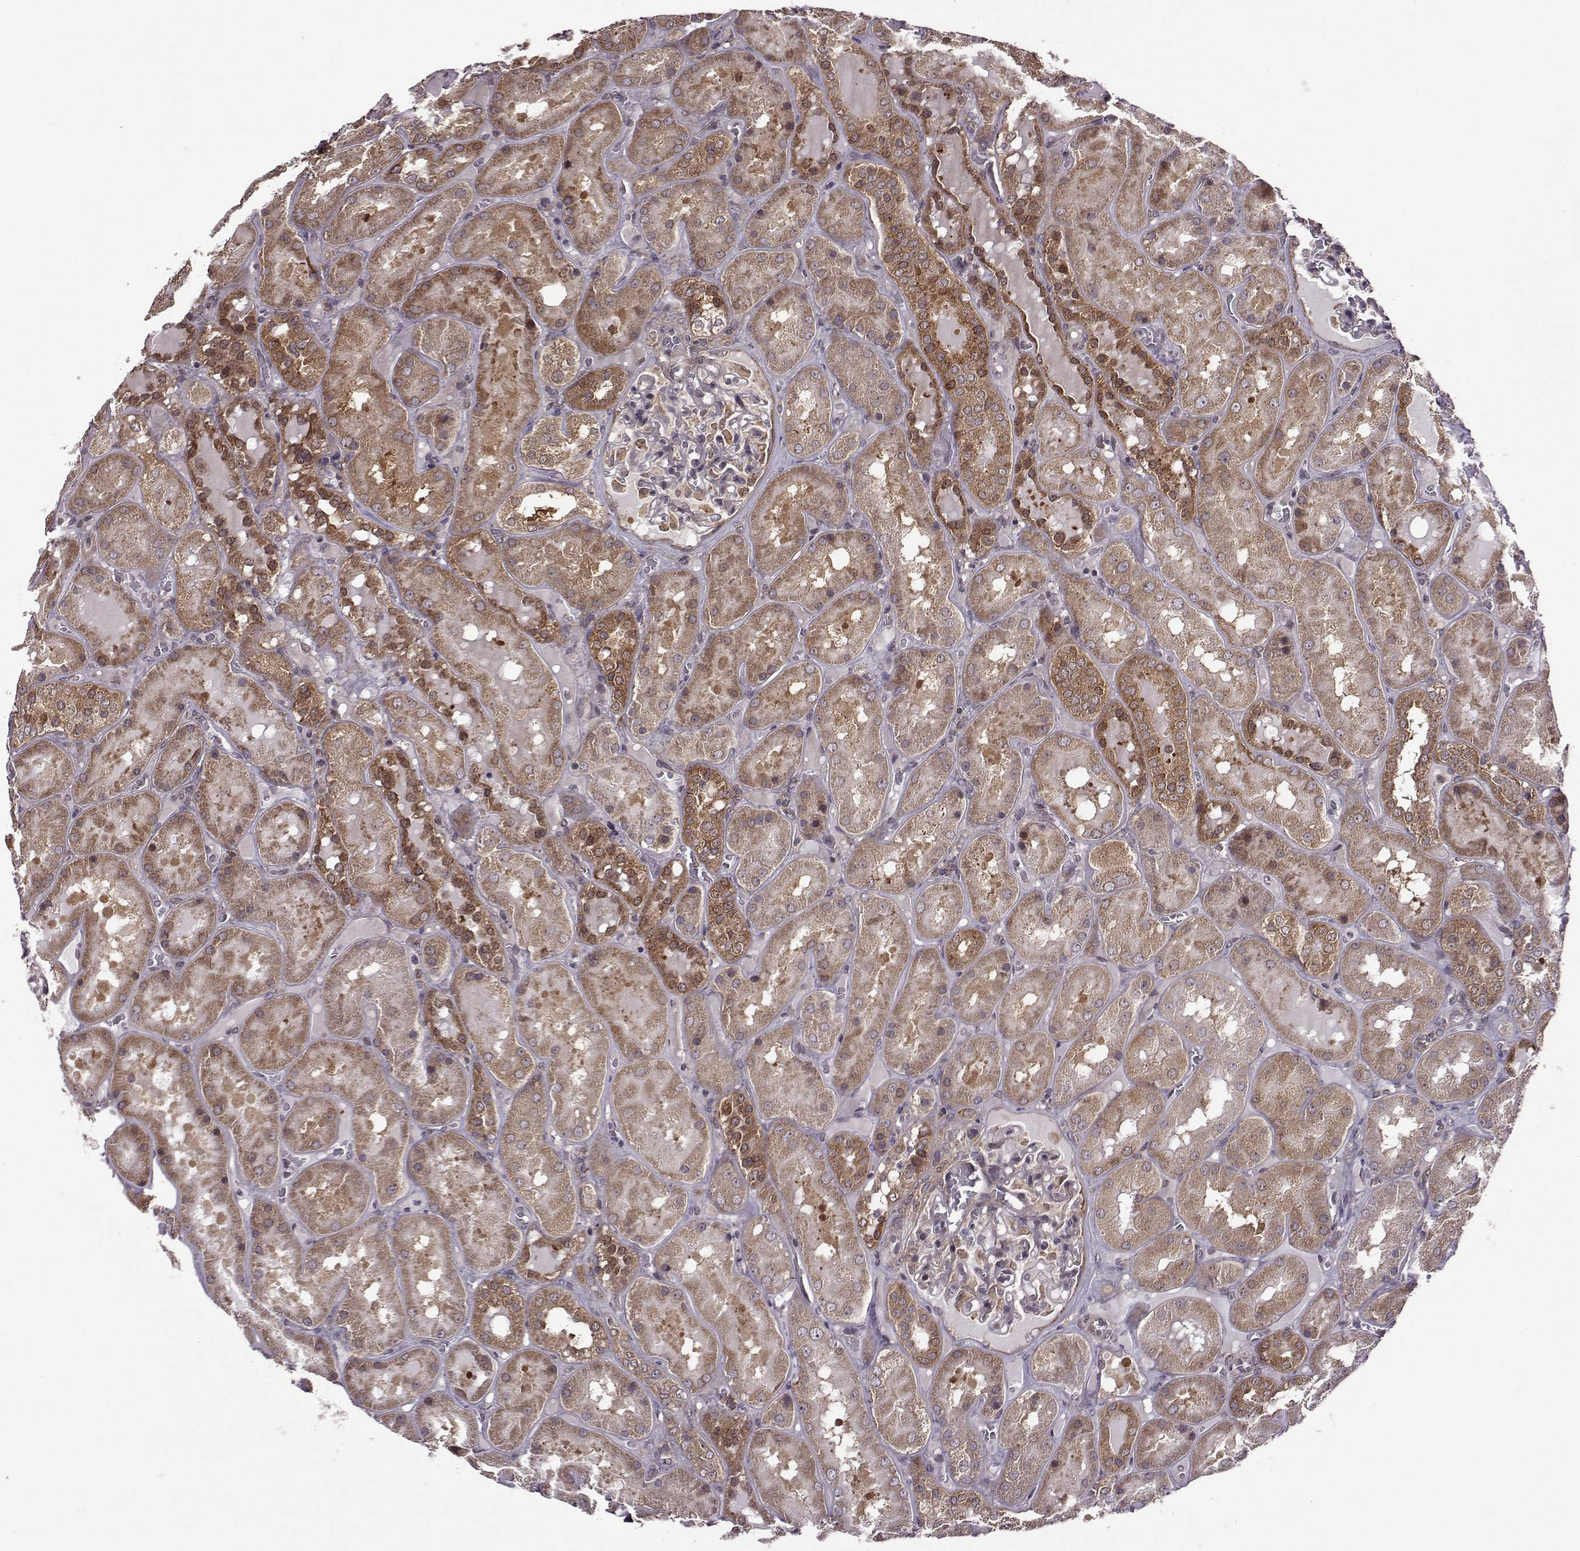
{"staining": {"intensity": "moderate", "quantity": "<25%", "location": "cytoplasmic/membranous"}, "tissue": "kidney", "cell_type": "Cells in glomeruli", "image_type": "normal", "snomed": [{"axis": "morphology", "description": "Normal tissue, NOS"}, {"axis": "topography", "description": "Kidney"}], "caption": "Cells in glomeruli display low levels of moderate cytoplasmic/membranous expression in approximately <25% of cells in unremarkable human kidney.", "gene": "URI1", "patient": {"sex": "male", "age": 73}}